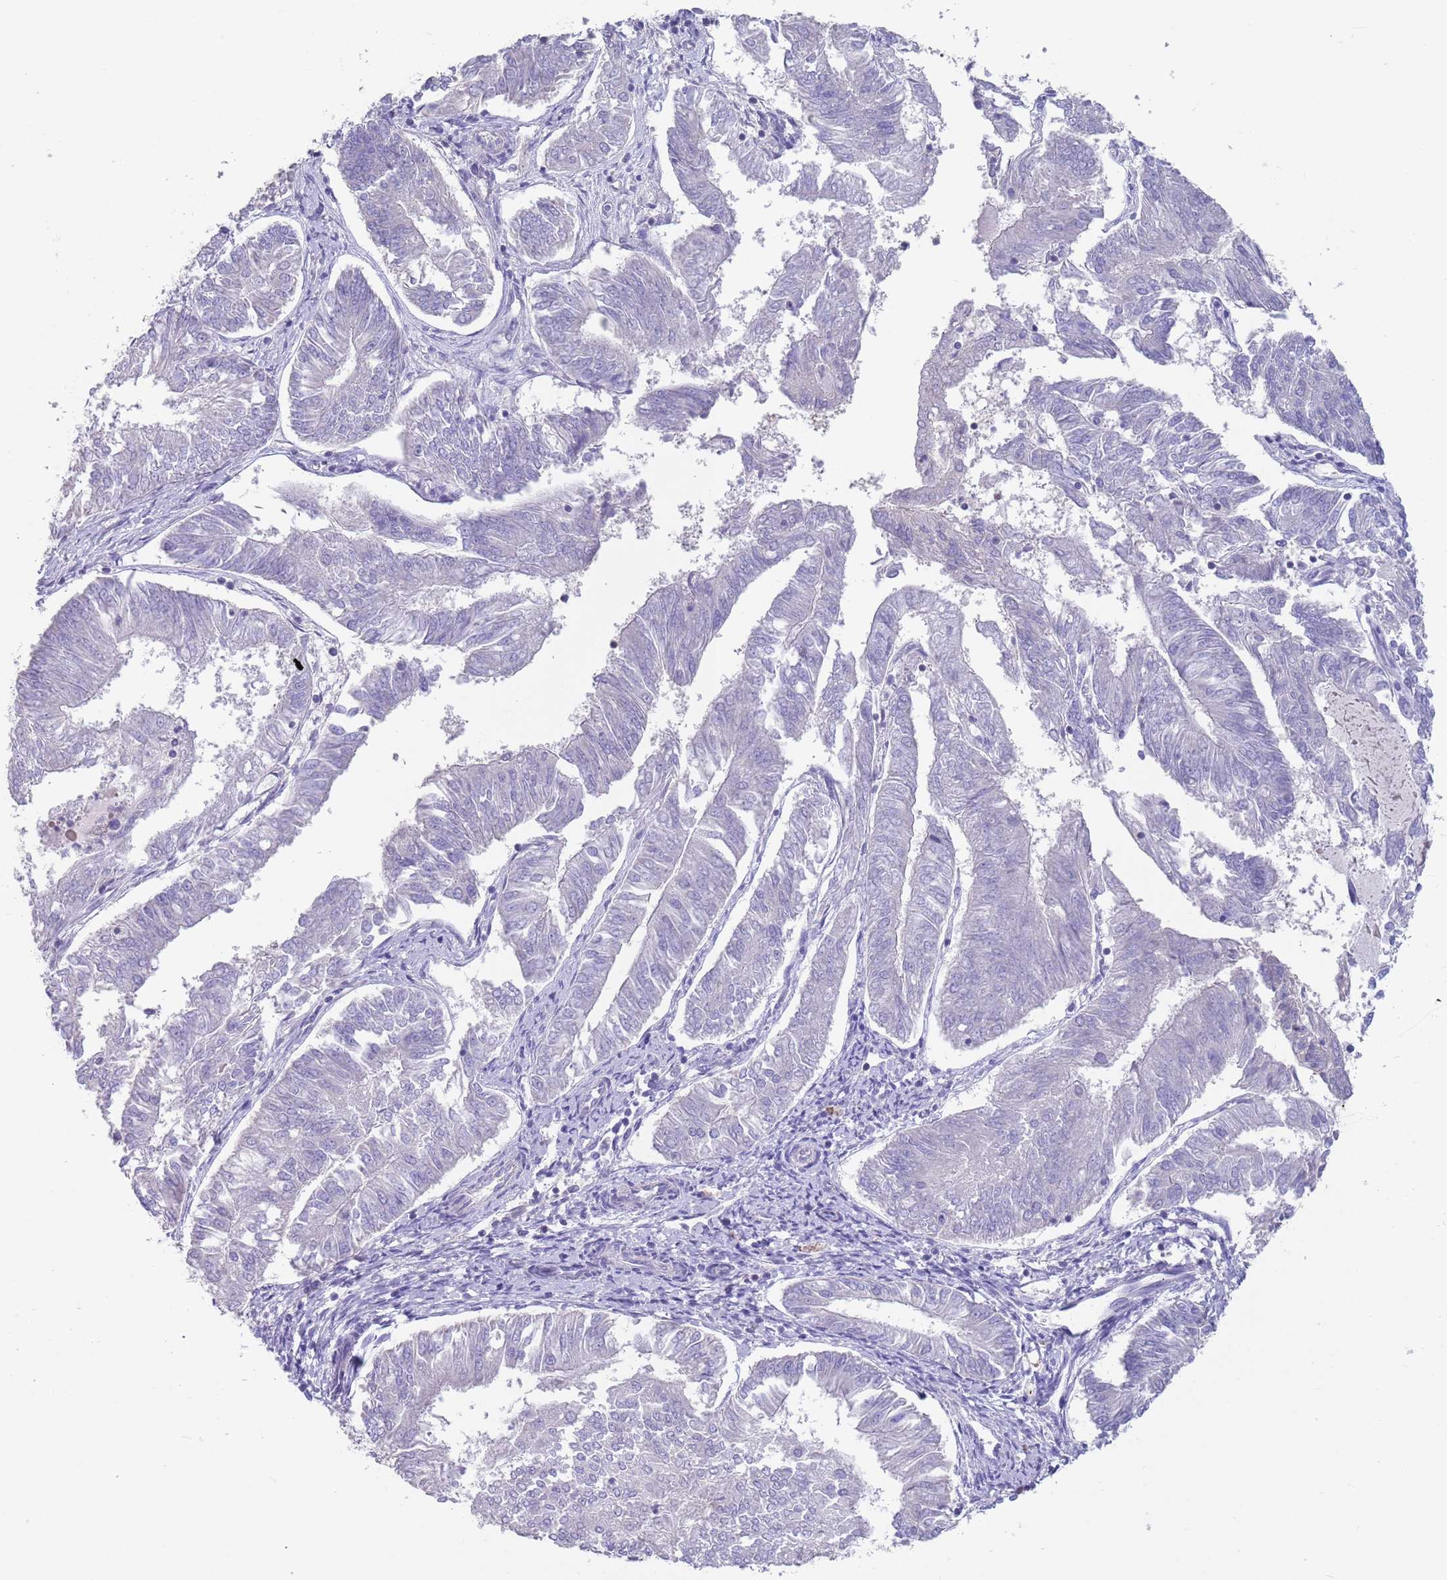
{"staining": {"intensity": "negative", "quantity": "none", "location": "none"}, "tissue": "endometrial cancer", "cell_type": "Tumor cells", "image_type": "cancer", "snomed": [{"axis": "morphology", "description": "Adenocarcinoma, NOS"}, {"axis": "topography", "description": "Endometrium"}], "caption": "Tumor cells show no significant staining in endometrial adenocarcinoma.", "gene": "ZNF14", "patient": {"sex": "female", "age": 58}}